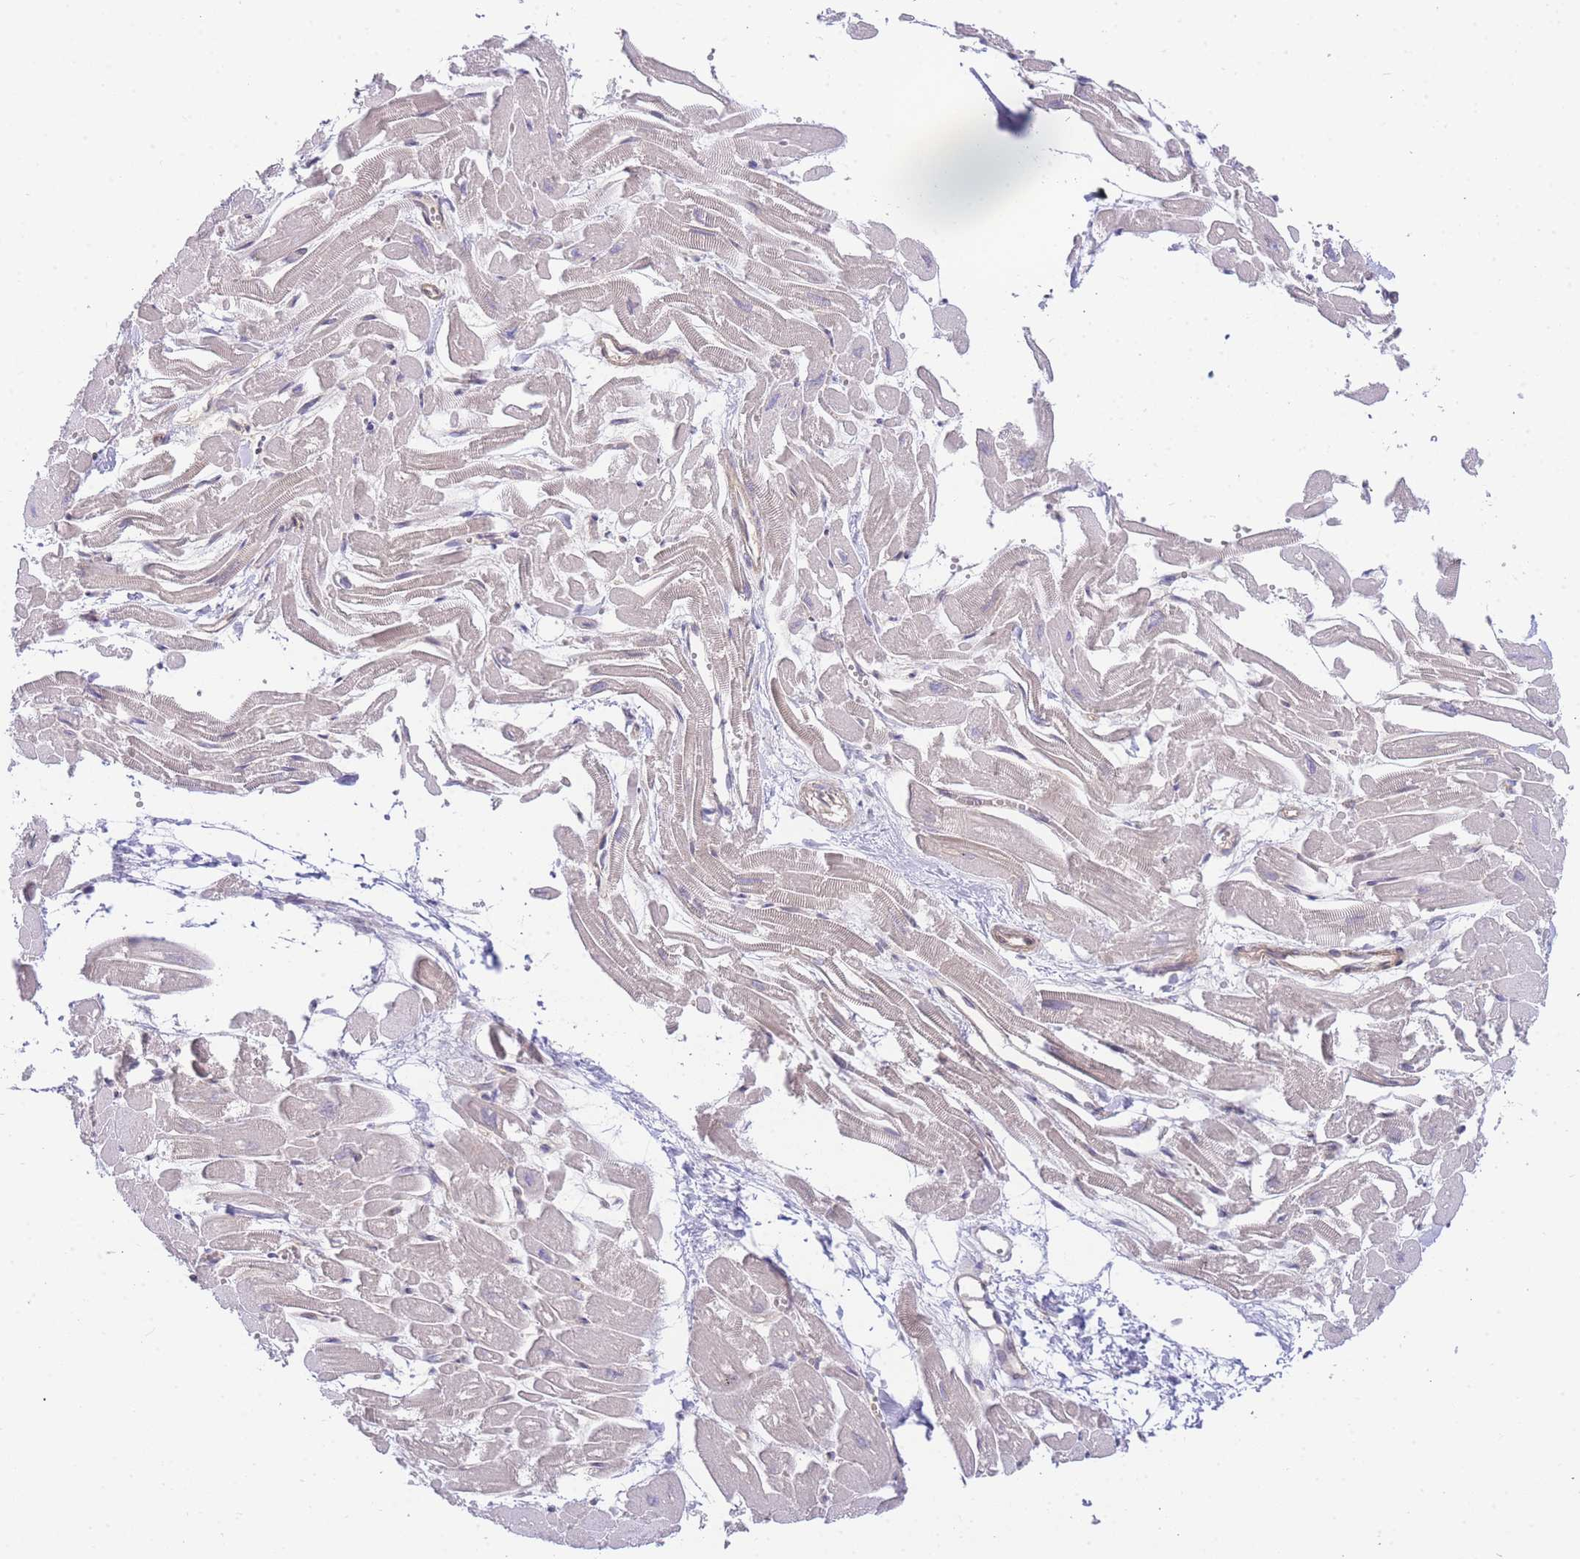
{"staining": {"intensity": "moderate", "quantity": "25%-75%", "location": "nuclear"}, "tissue": "heart muscle", "cell_type": "Cardiomyocytes", "image_type": "normal", "snomed": [{"axis": "morphology", "description": "Normal tissue, NOS"}, {"axis": "topography", "description": "Heart"}], "caption": "High-power microscopy captured an immunohistochemistry image of unremarkable heart muscle, revealing moderate nuclear positivity in approximately 25%-75% of cardiomyocytes. (Stains: DAB (3,3'-diaminobenzidine) in brown, nuclei in blue, Microscopy: brightfield microscopy at high magnification).", "gene": "KIAA1191", "patient": {"sex": "male", "age": 54}}